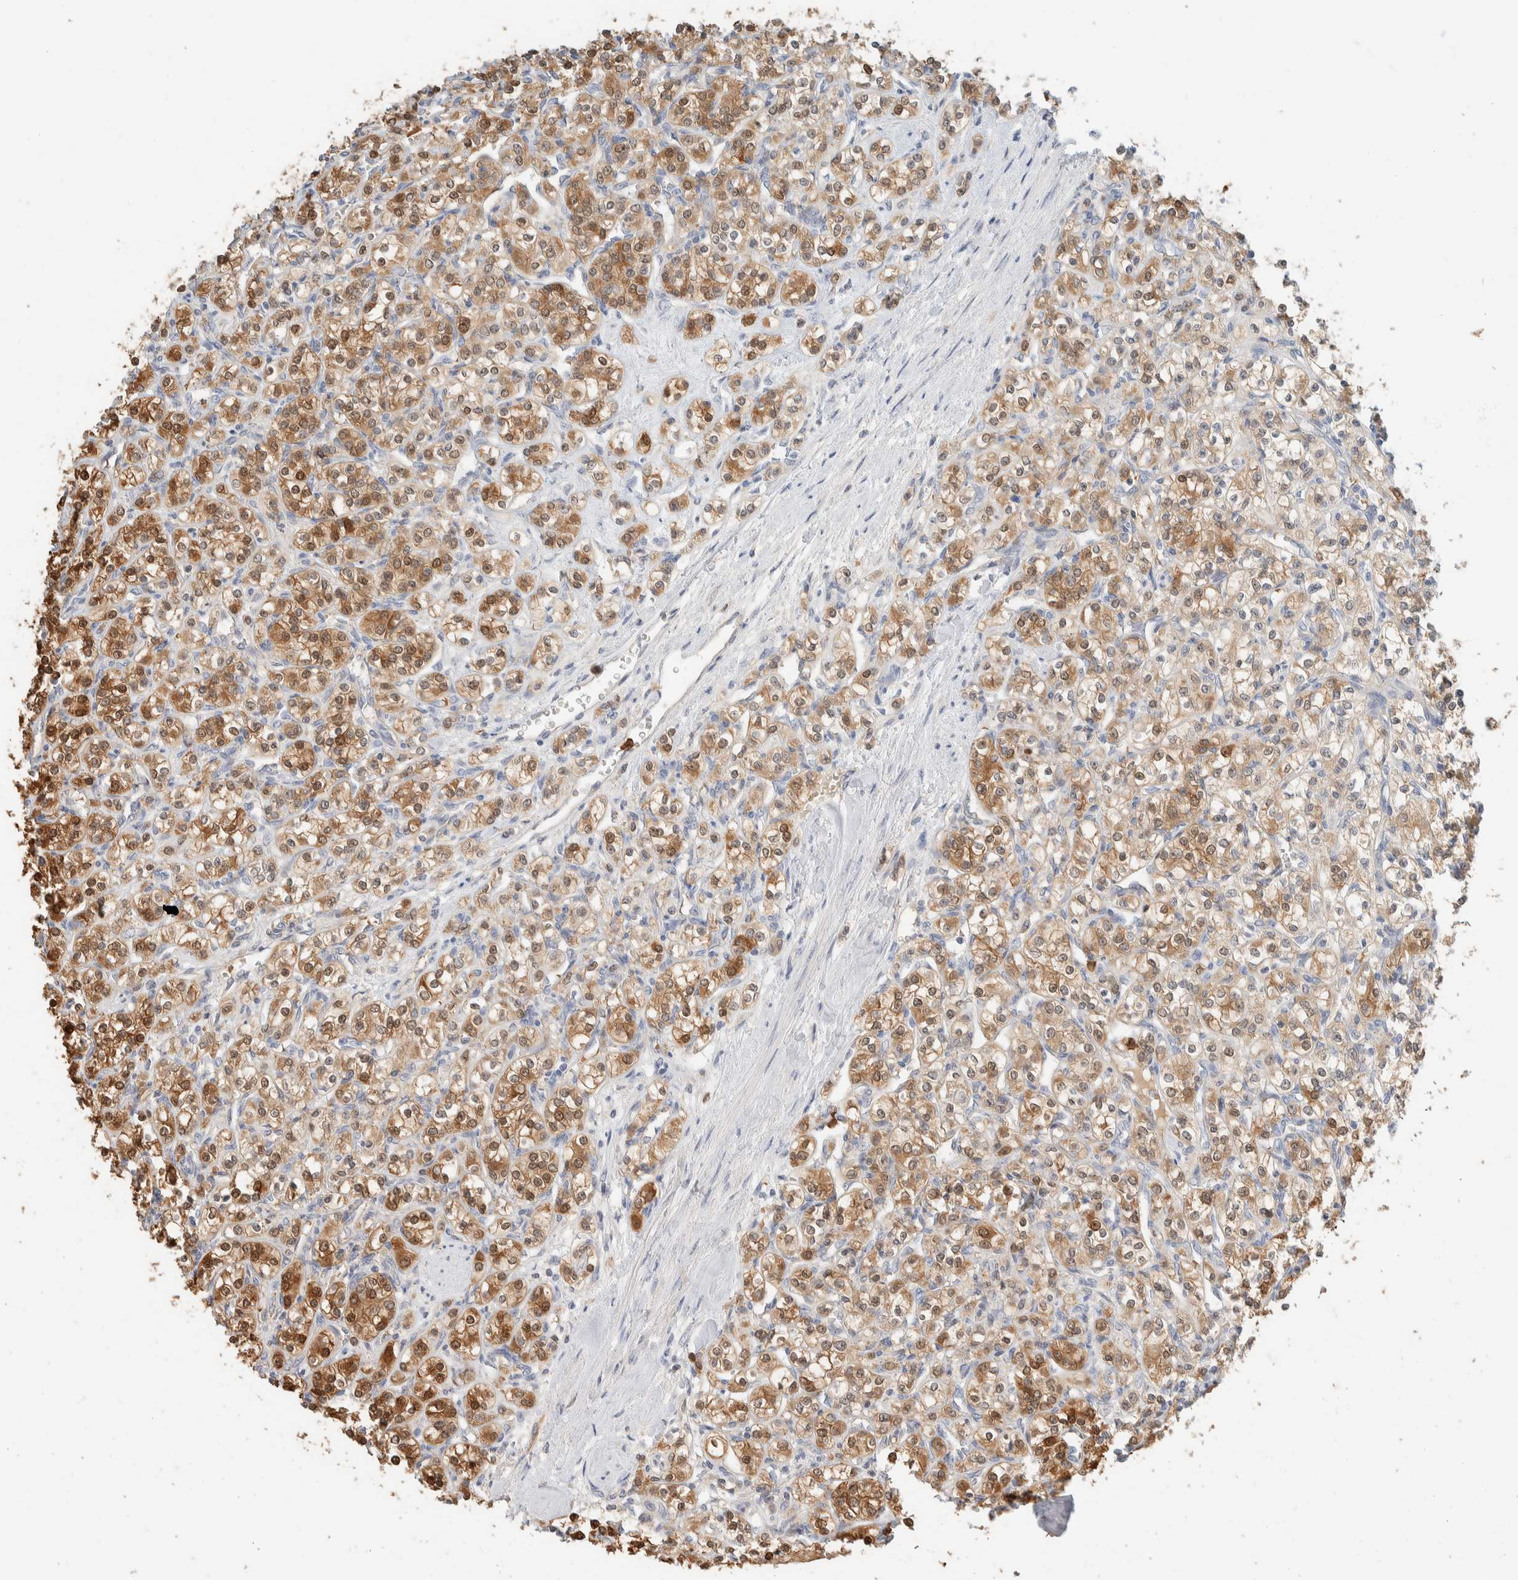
{"staining": {"intensity": "moderate", "quantity": "25%-75%", "location": "cytoplasmic/membranous,nuclear"}, "tissue": "renal cancer", "cell_type": "Tumor cells", "image_type": "cancer", "snomed": [{"axis": "morphology", "description": "Adenocarcinoma, NOS"}, {"axis": "topography", "description": "Kidney"}], "caption": "Renal adenocarcinoma was stained to show a protein in brown. There is medium levels of moderate cytoplasmic/membranous and nuclear positivity in approximately 25%-75% of tumor cells.", "gene": "SETD4", "patient": {"sex": "male", "age": 77}}